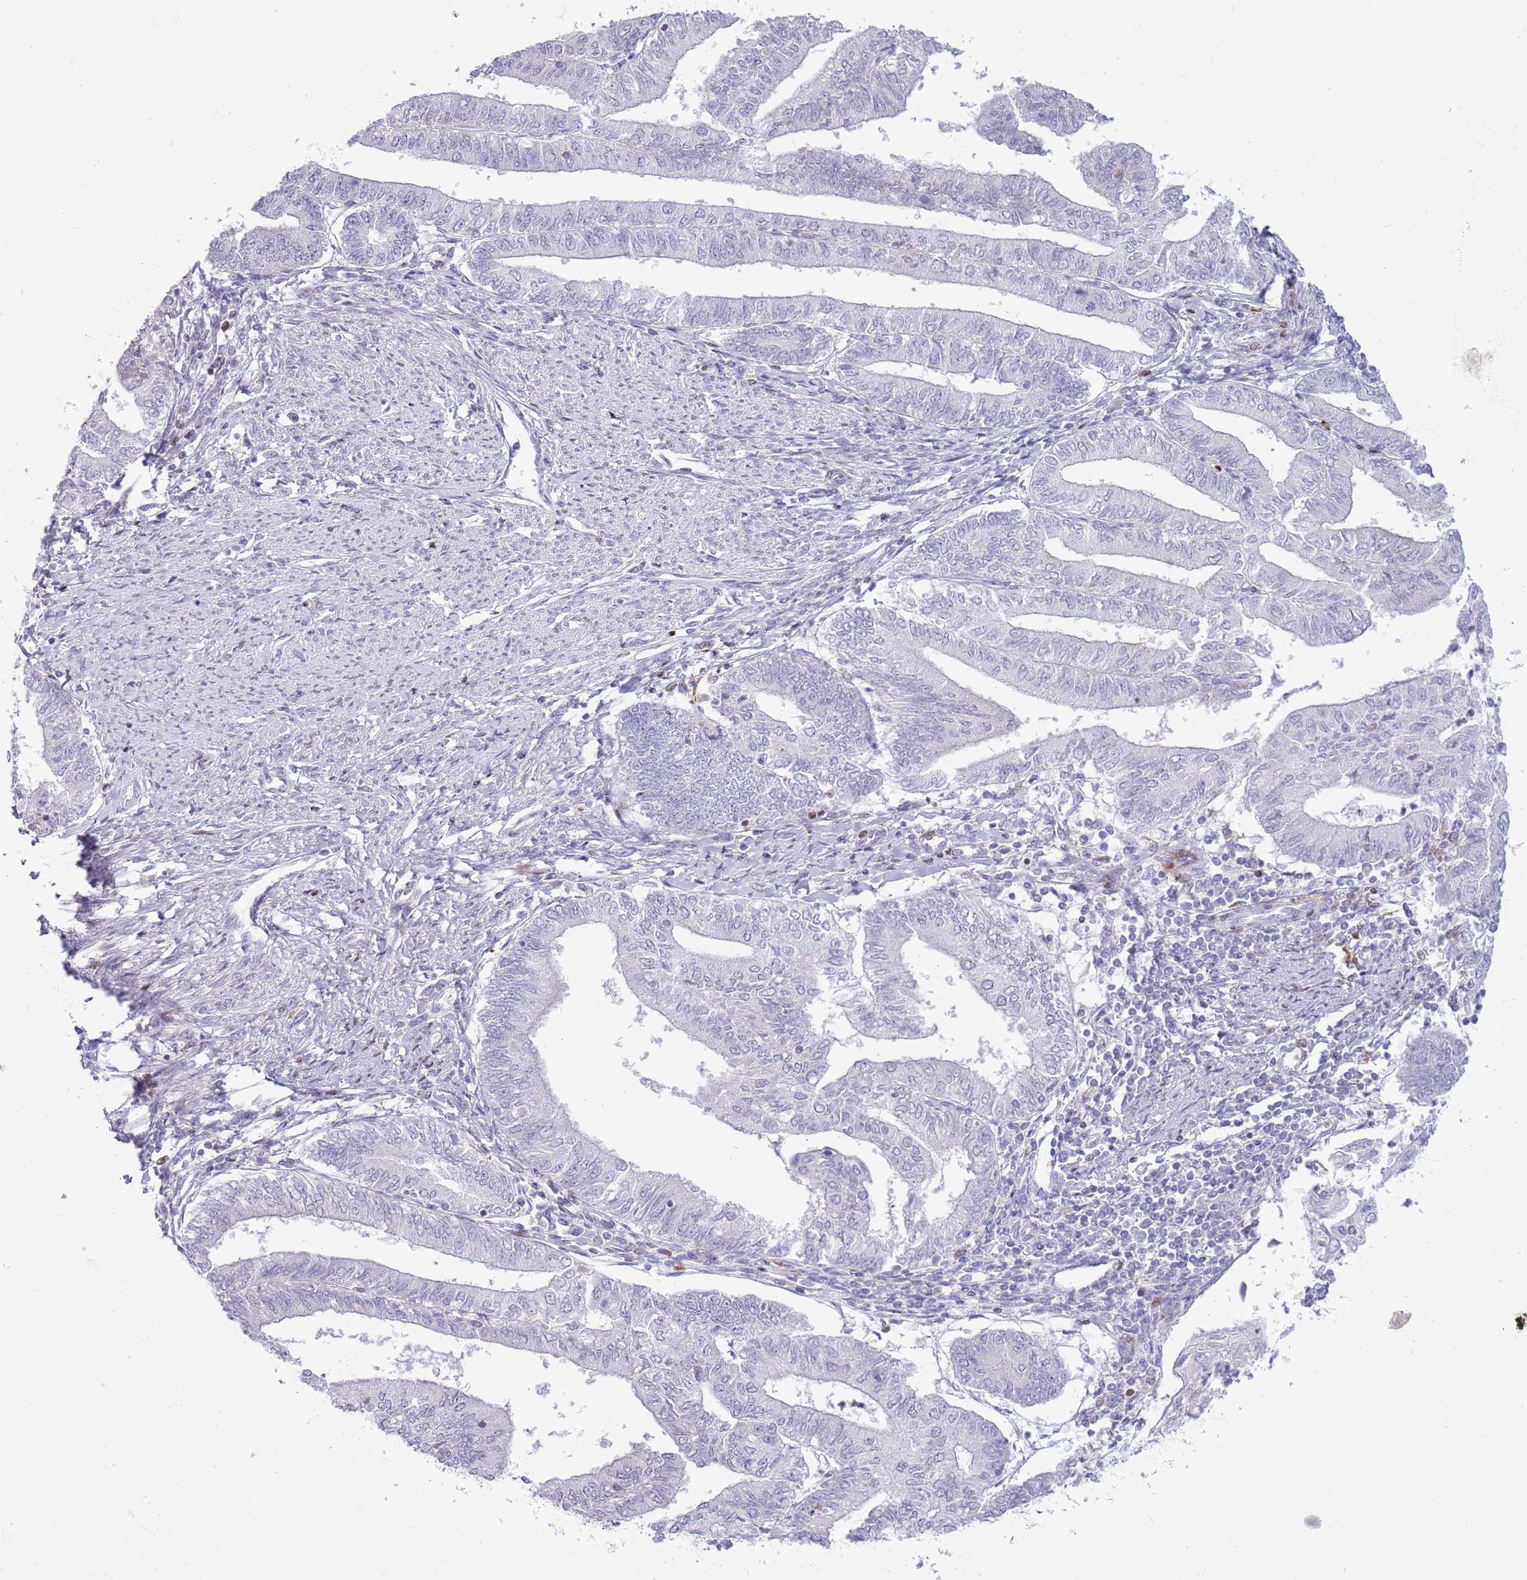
{"staining": {"intensity": "negative", "quantity": "none", "location": "none"}, "tissue": "endometrial cancer", "cell_type": "Tumor cells", "image_type": "cancer", "snomed": [{"axis": "morphology", "description": "Adenocarcinoma, NOS"}, {"axis": "topography", "description": "Endometrium"}], "caption": "Human endometrial adenocarcinoma stained for a protein using immunohistochemistry (IHC) demonstrates no positivity in tumor cells.", "gene": "ANO8", "patient": {"sex": "female", "age": 66}}